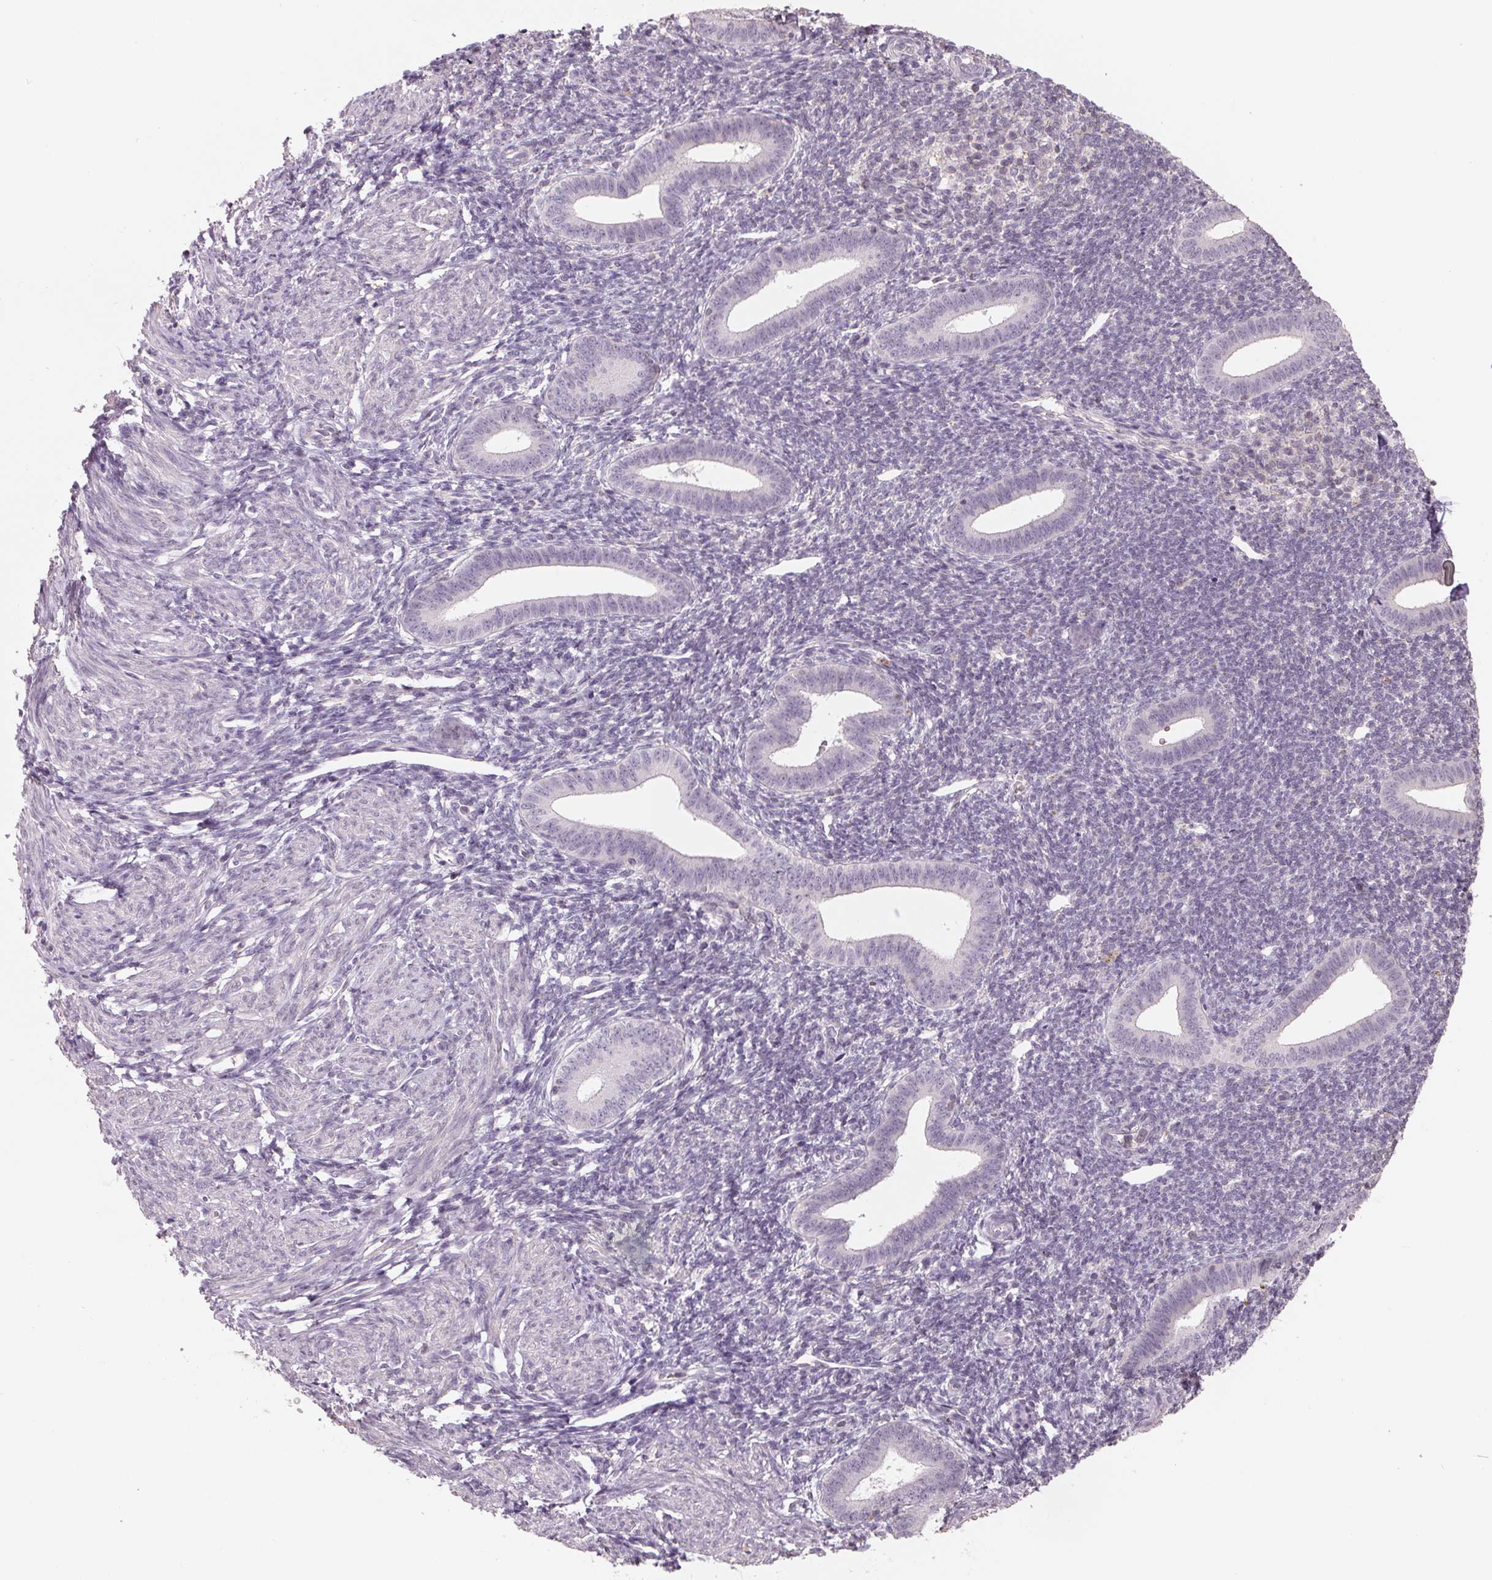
{"staining": {"intensity": "negative", "quantity": "none", "location": "none"}, "tissue": "endometrium", "cell_type": "Cells in endometrial stroma", "image_type": "normal", "snomed": [{"axis": "morphology", "description": "Normal tissue, NOS"}, {"axis": "topography", "description": "Endometrium"}], "caption": "Endometrium was stained to show a protein in brown. There is no significant staining in cells in endometrial stroma. (DAB IHC, high magnification).", "gene": "FTCD", "patient": {"sex": "female", "age": 25}}